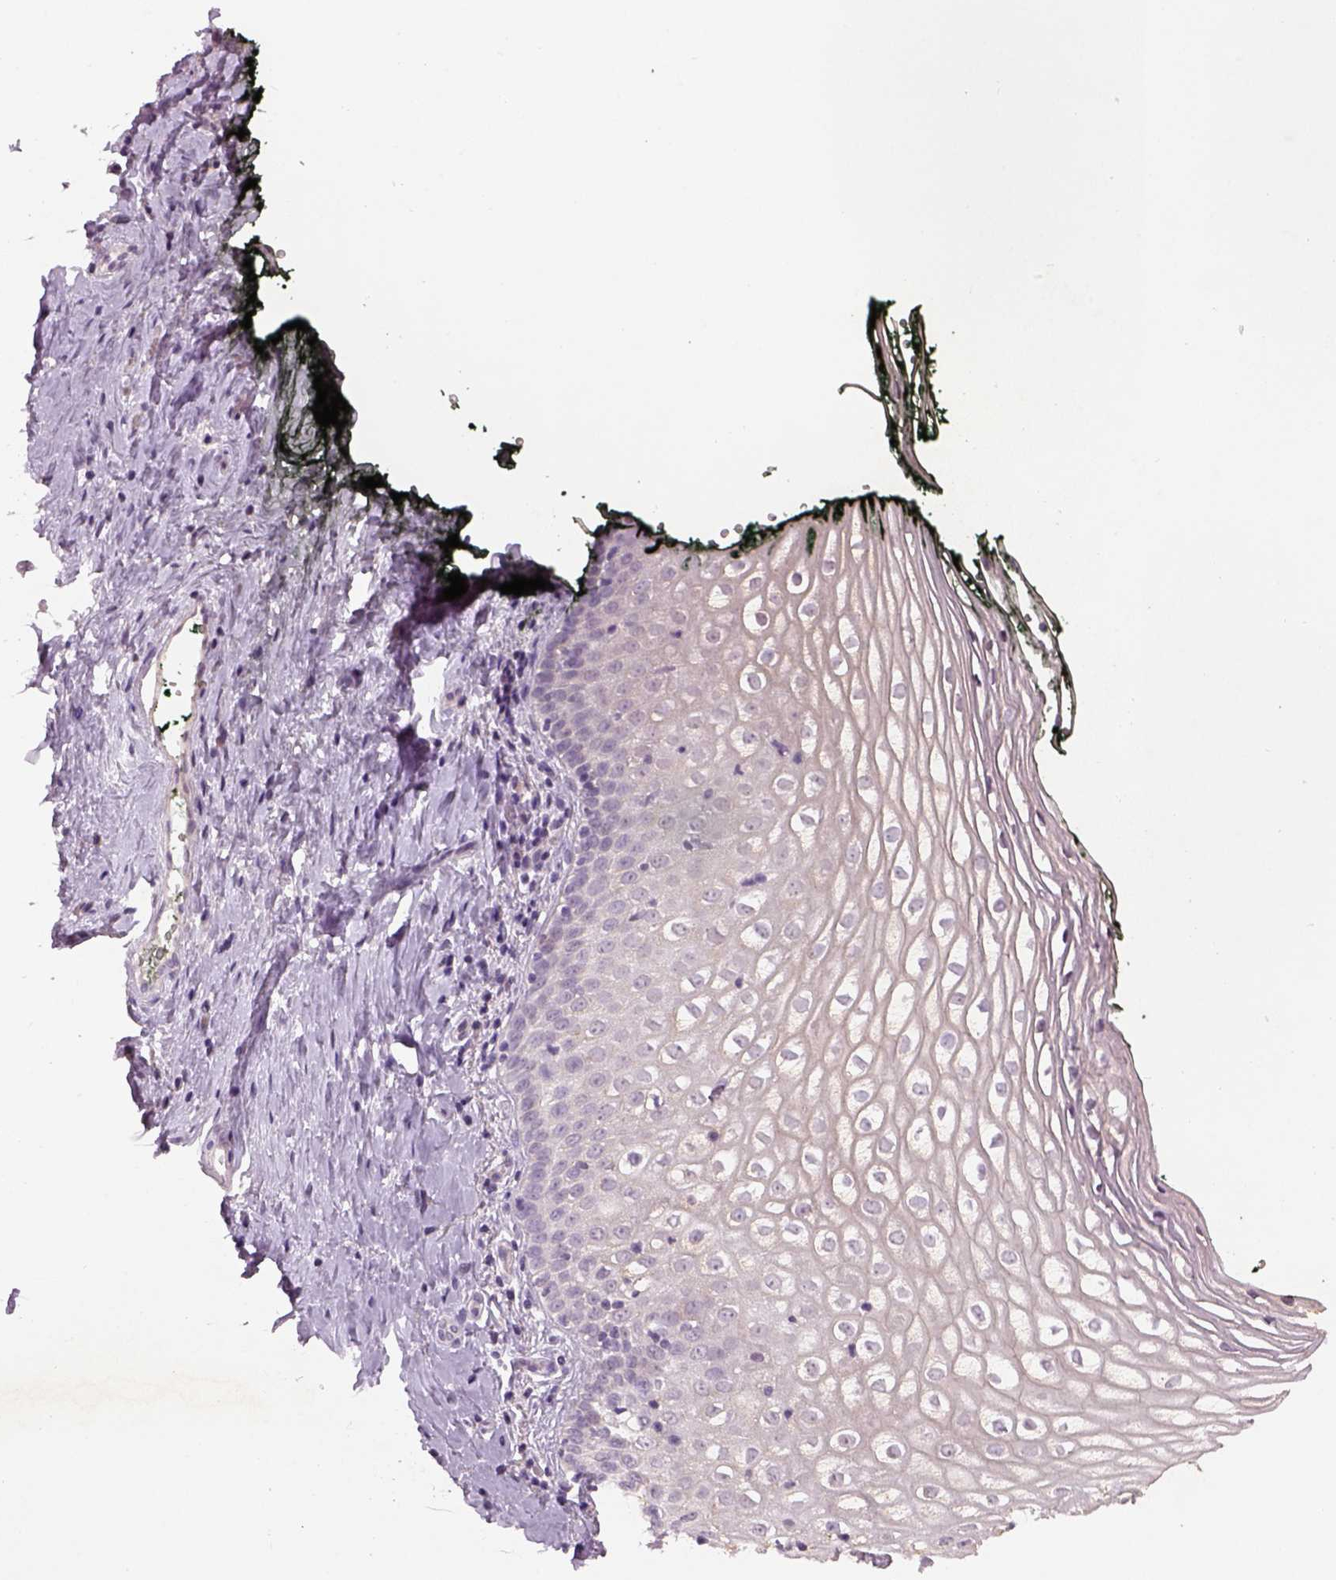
{"staining": {"intensity": "negative", "quantity": "none", "location": "none"}, "tissue": "vagina", "cell_type": "Squamous epithelial cells", "image_type": "normal", "snomed": [{"axis": "morphology", "description": "Normal tissue, NOS"}, {"axis": "topography", "description": "Vagina"}], "caption": "Protein analysis of benign vagina shows no significant staining in squamous epithelial cells.", "gene": "GDNF", "patient": {"sex": "female", "age": 47}}